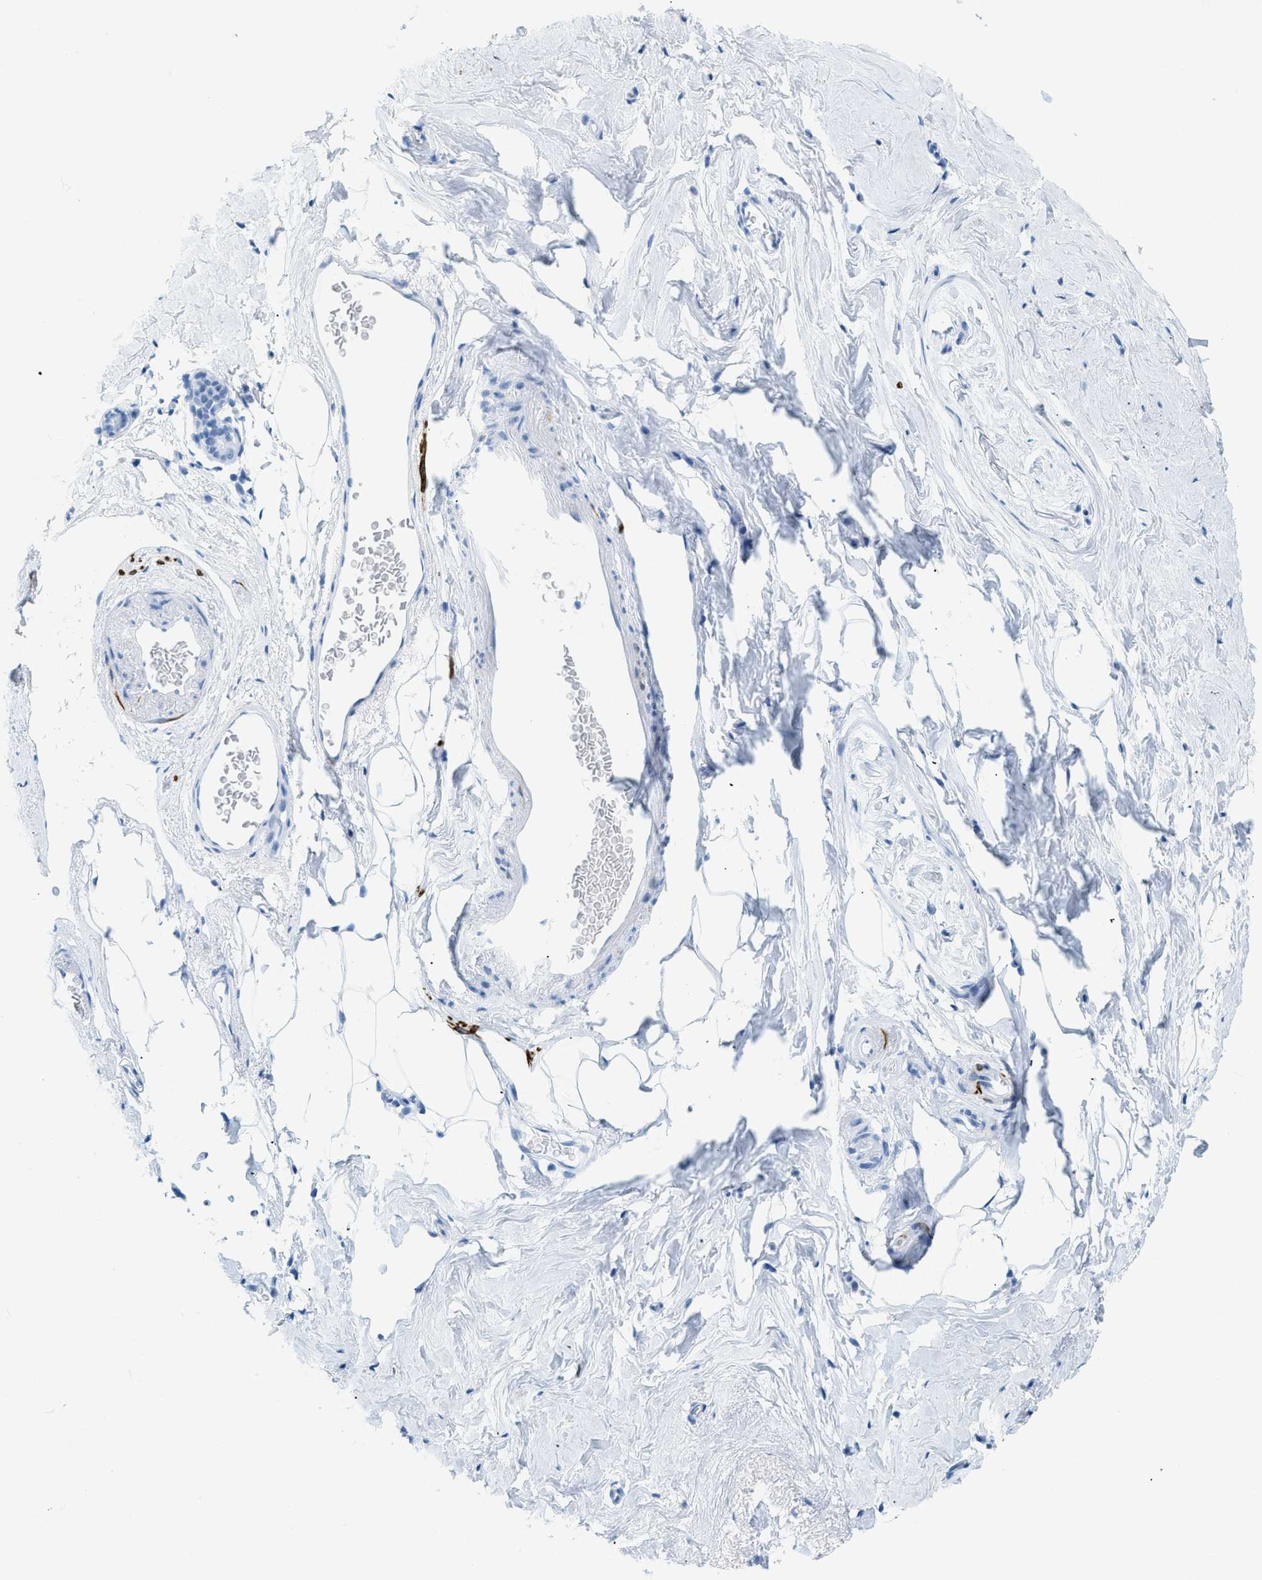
{"staining": {"intensity": "negative", "quantity": "none", "location": "none"}, "tissue": "breast", "cell_type": "Adipocytes", "image_type": "normal", "snomed": [{"axis": "morphology", "description": "Normal tissue, NOS"}, {"axis": "topography", "description": "Breast"}], "caption": "A histopathology image of human breast is negative for staining in adipocytes.", "gene": "DES", "patient": {"sex": "female", "age": 62}}